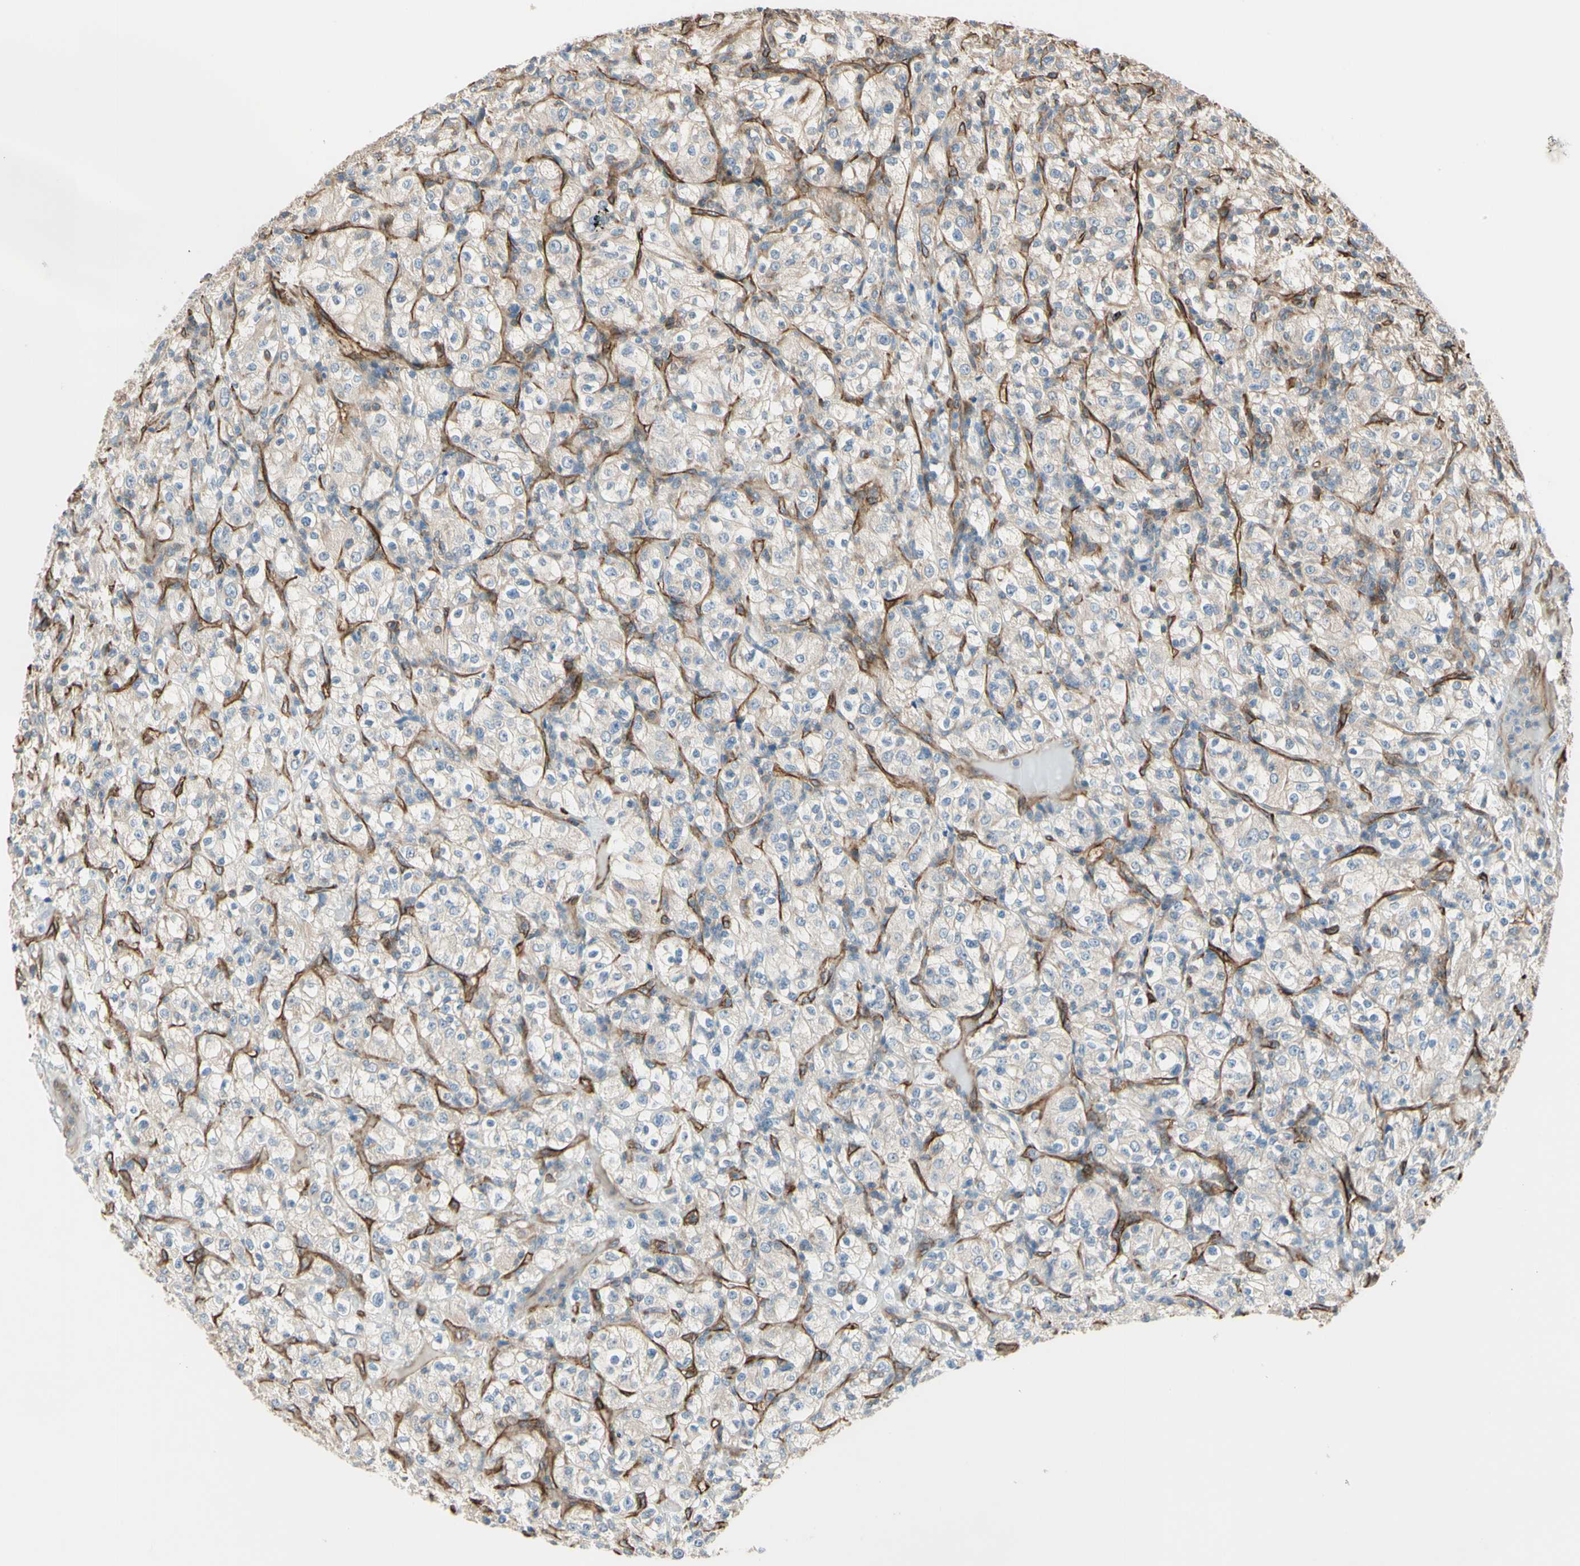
{"staining": {"intensity": "weak", "quantity": "<25%", "location": "cytoplasmic/membranous"}, "tissue": "renal cancer", "cell_type": "Tumor cells", "image_type": "cancer", "snomed": [{"axis": "morphology", "description": "Normal tissue, NOS"}, {"axis": "morphology", "description": "Adenocarcinoma, NOS"}, {"axis": "topography", "description": "Kidney"}], "caption": "Immunohistochemical staining of renal cancer (adenocarcinoma) exhibits no significant staining in tumor cells.", "gene": "TRAF2", "patient": {"sex": "female", "age": 72}}